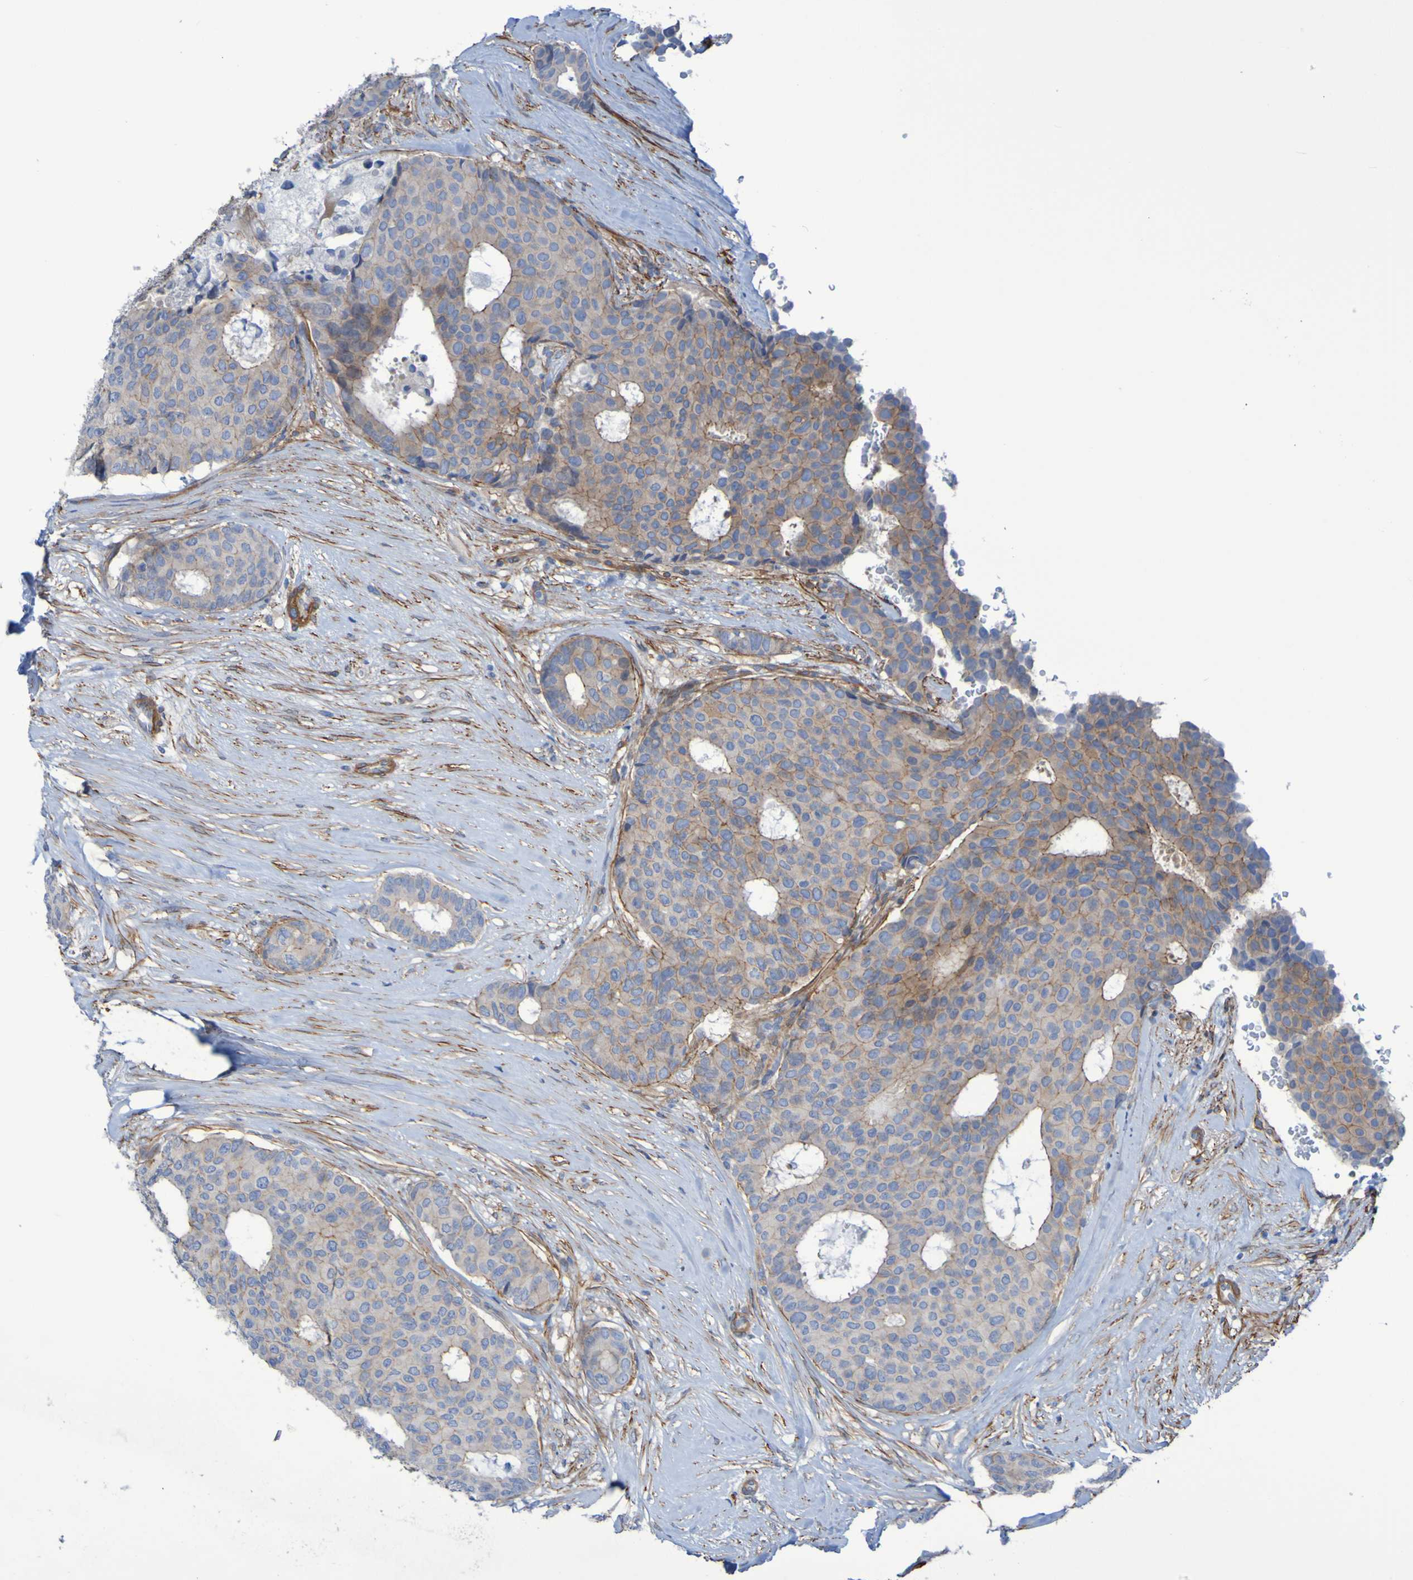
{"staining": {"intensity": "moderate", "quantity": "25%-75%", "location": "cytoplasmic/membranous"}, "tissue": "breast cancer", "cell_type": "Tumor cells", "image_type": "cancer", "snomed": [{"axis": "morphology", "description": "Duct carcinoma"}, {"axis": "topography", "description": "Breast"}], "caption": "Immunohistochemical staining of human breast intraductal carcinoma shows medium levels of moderate cytoplasmic/membranous protein staining in about 25%-75% of tumor cells. (Stains: DAB in brown, nuclei in blue, Microscopy: brightfield microscopy at high magnification).", "gene": "LPP", "patient": {"sex": "female", "age": 75}}